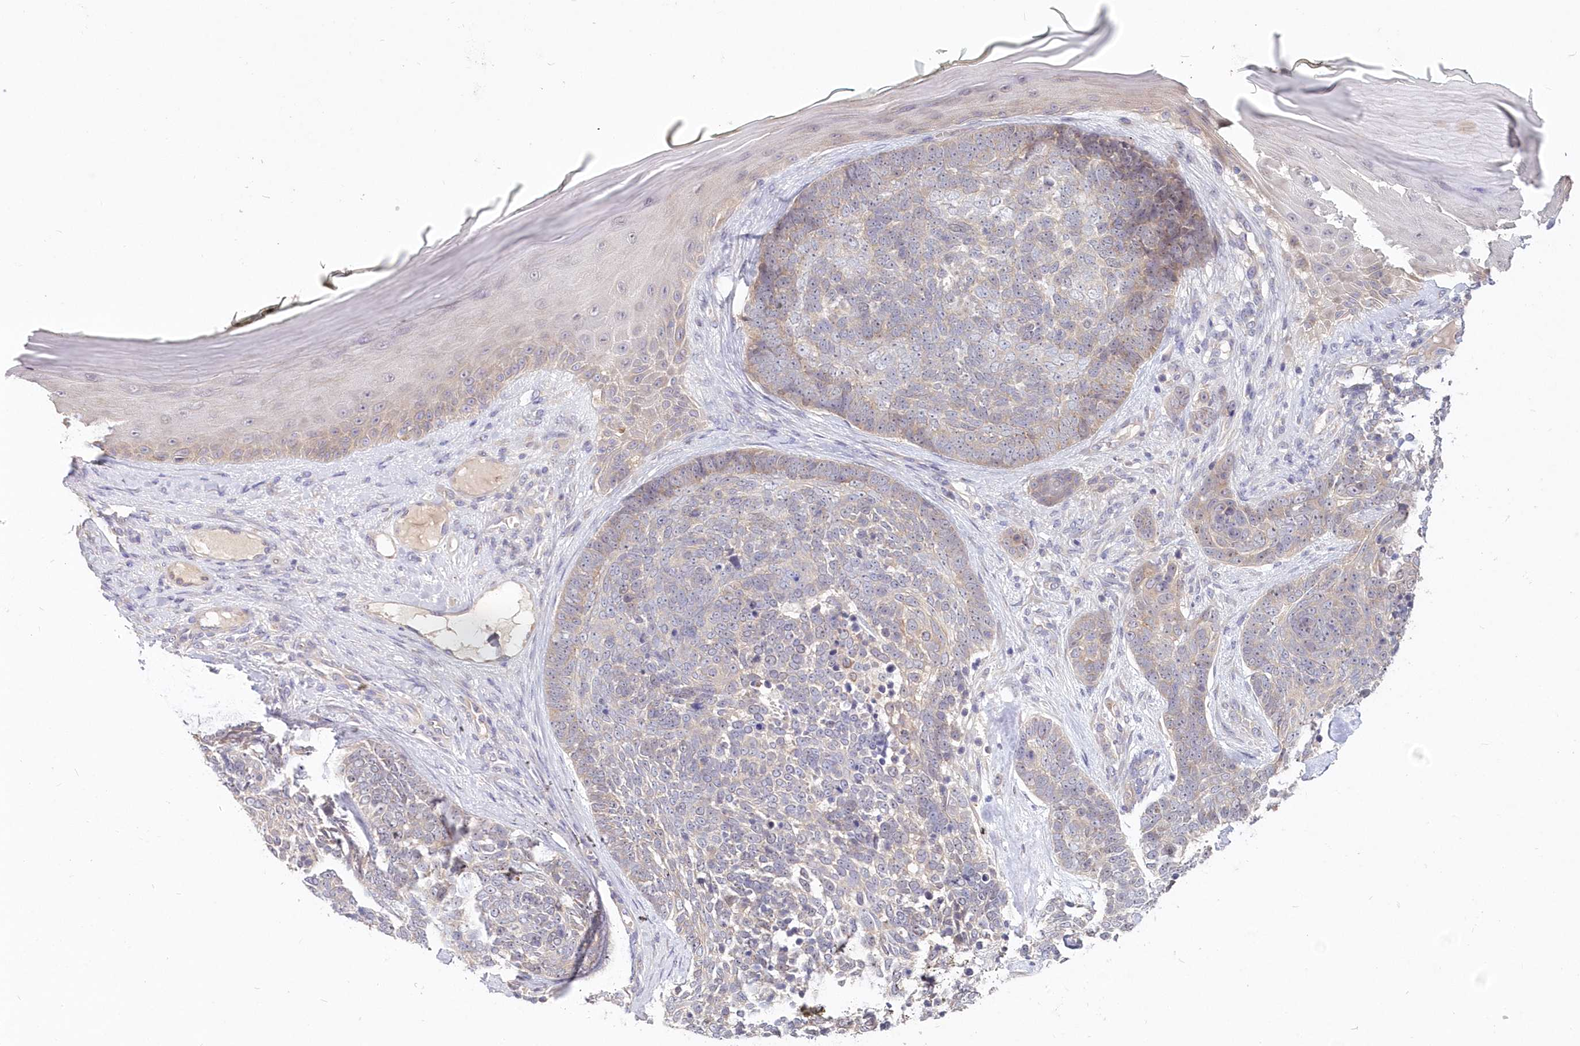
{"staining": {"intensity": "weak", "quantity": "<25%", "location": "cytoplasmic/membranous"}, "tissue": "skin cancer", "cell_type": "Tumor cells", "image_type": "cancer", "snomed": [{"axis": "morphology", "description": "Basal cell carcinoma"}, {"axis": "topography", "description": "Skin"}], "caption": "Immunohistochemistry of human skin basal cell carcinoma displays no expression in tumor cells. (DAB immunohistochemistry (IHC) with hematoxylin counter stain).", "gene": "KATNA1", "patient": {"sex": "female", "age": 81}}